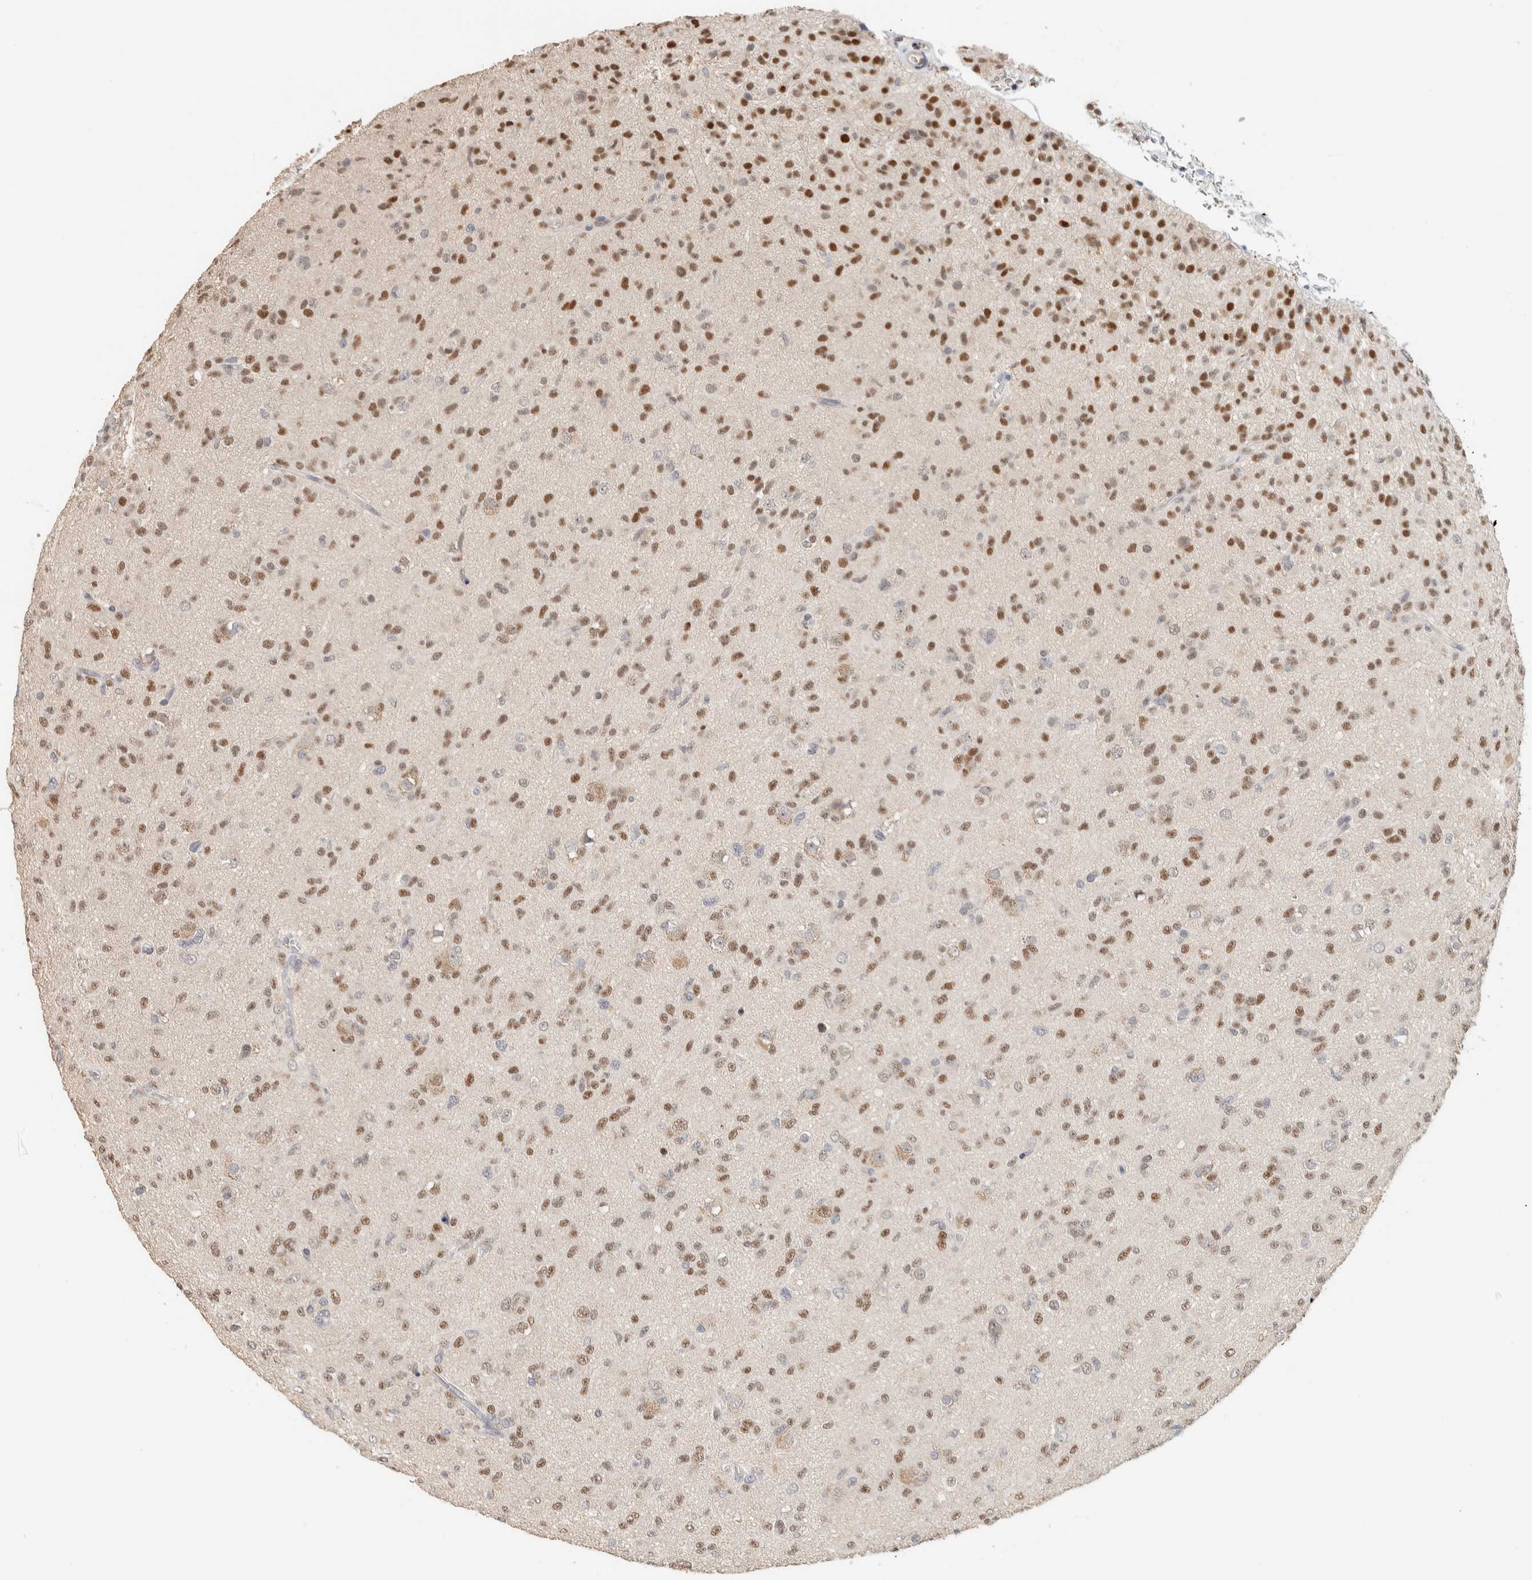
{"staining": {"intensity": "moderate", "quantity": ">75%", "location": "nuclear"}, "tissue": "glioma", "cell_type": "Tumor cells", "image_type": "cancer", "snomed": [{"axis": "morphology", "description": "Glioma, malignant, Low grade"}, {"axis": "topography", "description": "Brain"}], "caption": "This is an image of immunohistochemistry staining of glioma, which shows moderate positivity in the nuclear of tumor cells.", "gene": "PUS7", "patient": {"sex": "male", "age": 65}}